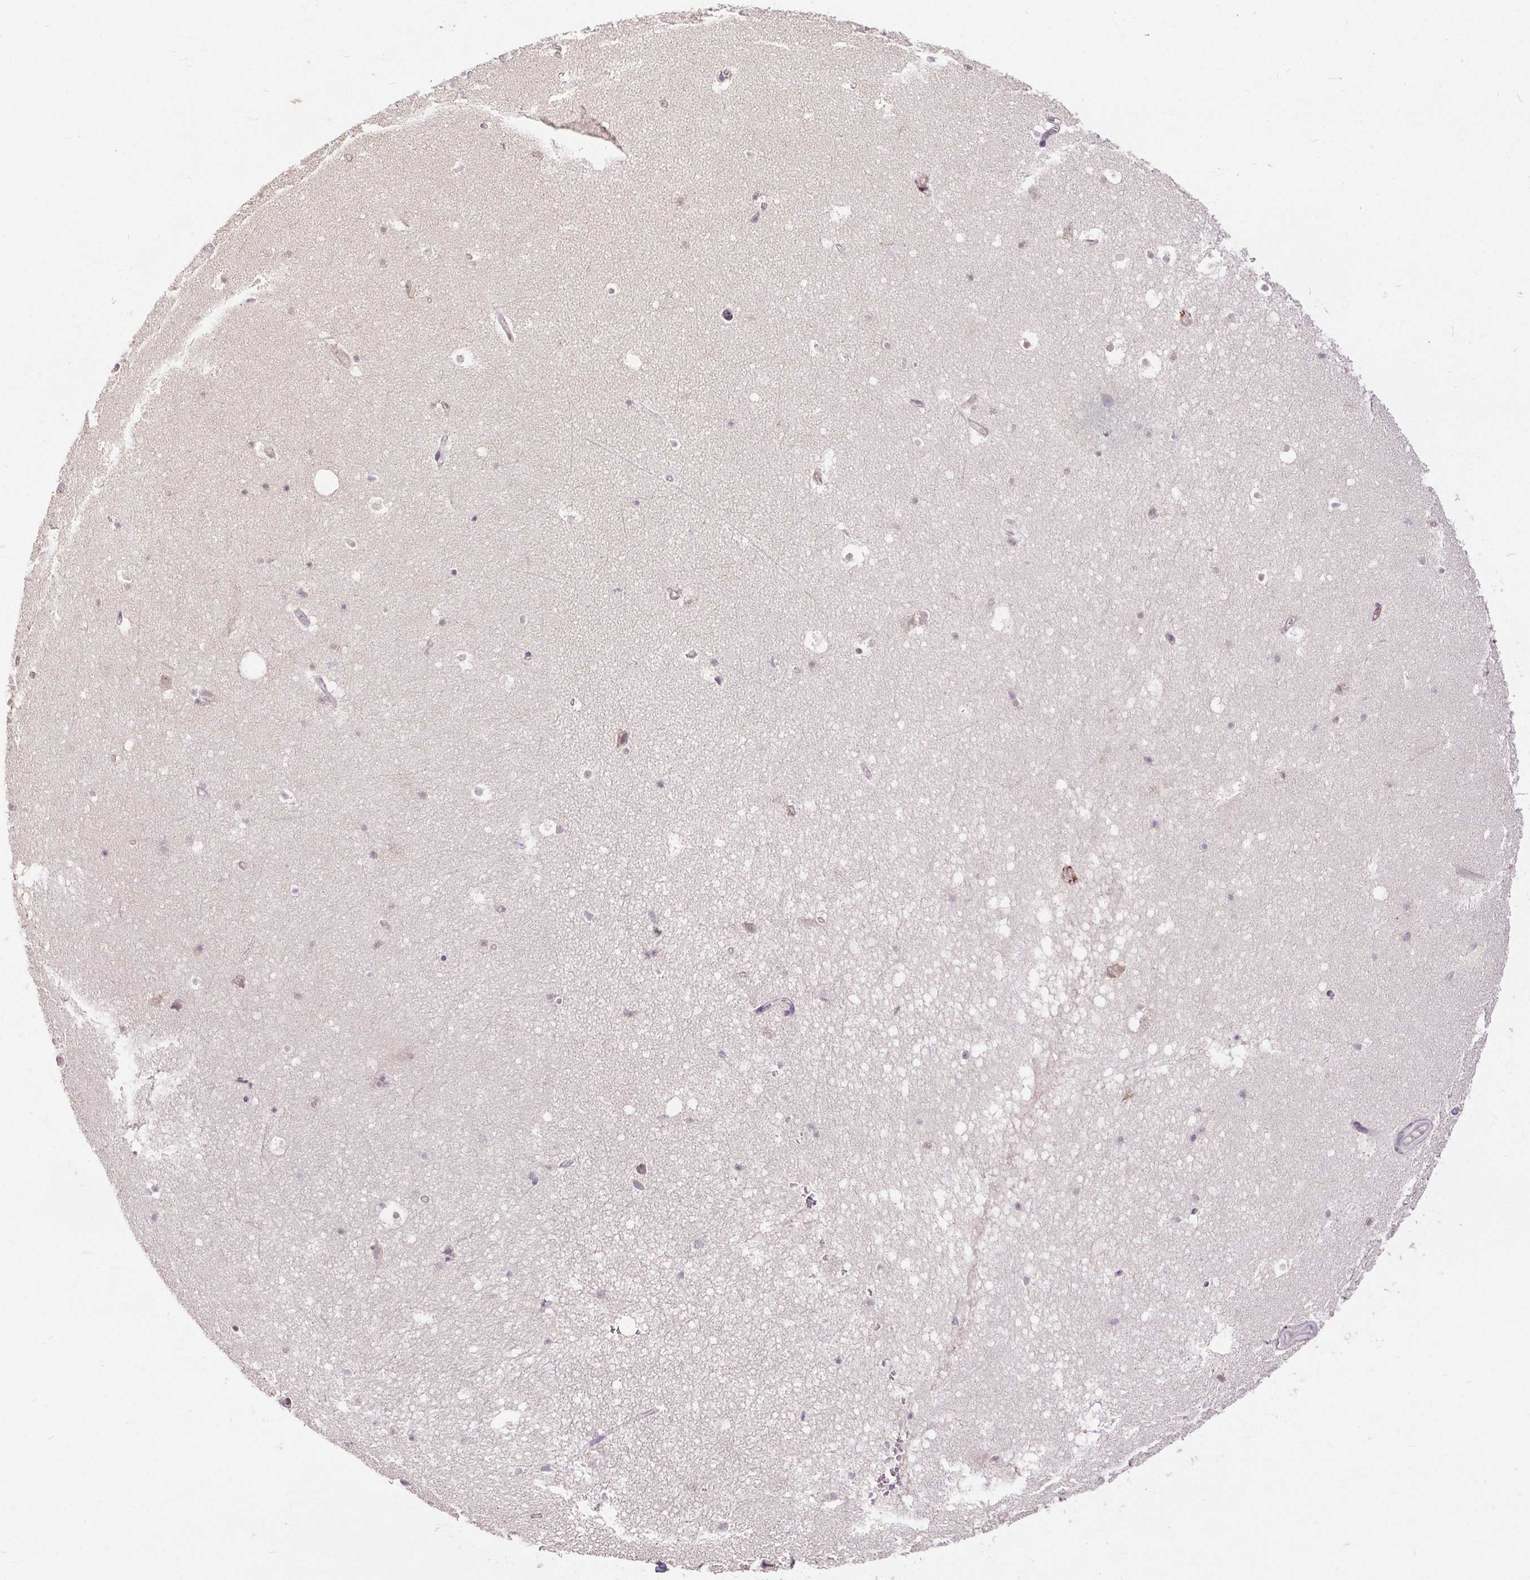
{"staining": {"intensity": "negative", "quantity": "none", "location": "none"}, "tissue": "hippocampus", "cell_type": "Glial cells", "image_type": "normal", "snomed": [{"axis": "morphology", "description": "Normal tissue, NOS"}, {"axis": "topography", "description": "Hippocampus"}], "caption": "Immunohistochemical staining of normal hippocampus reveals no significant staining in glial cells.", "gene": "KIAA0232", "patient": {"sex": "male", "age": 26}}